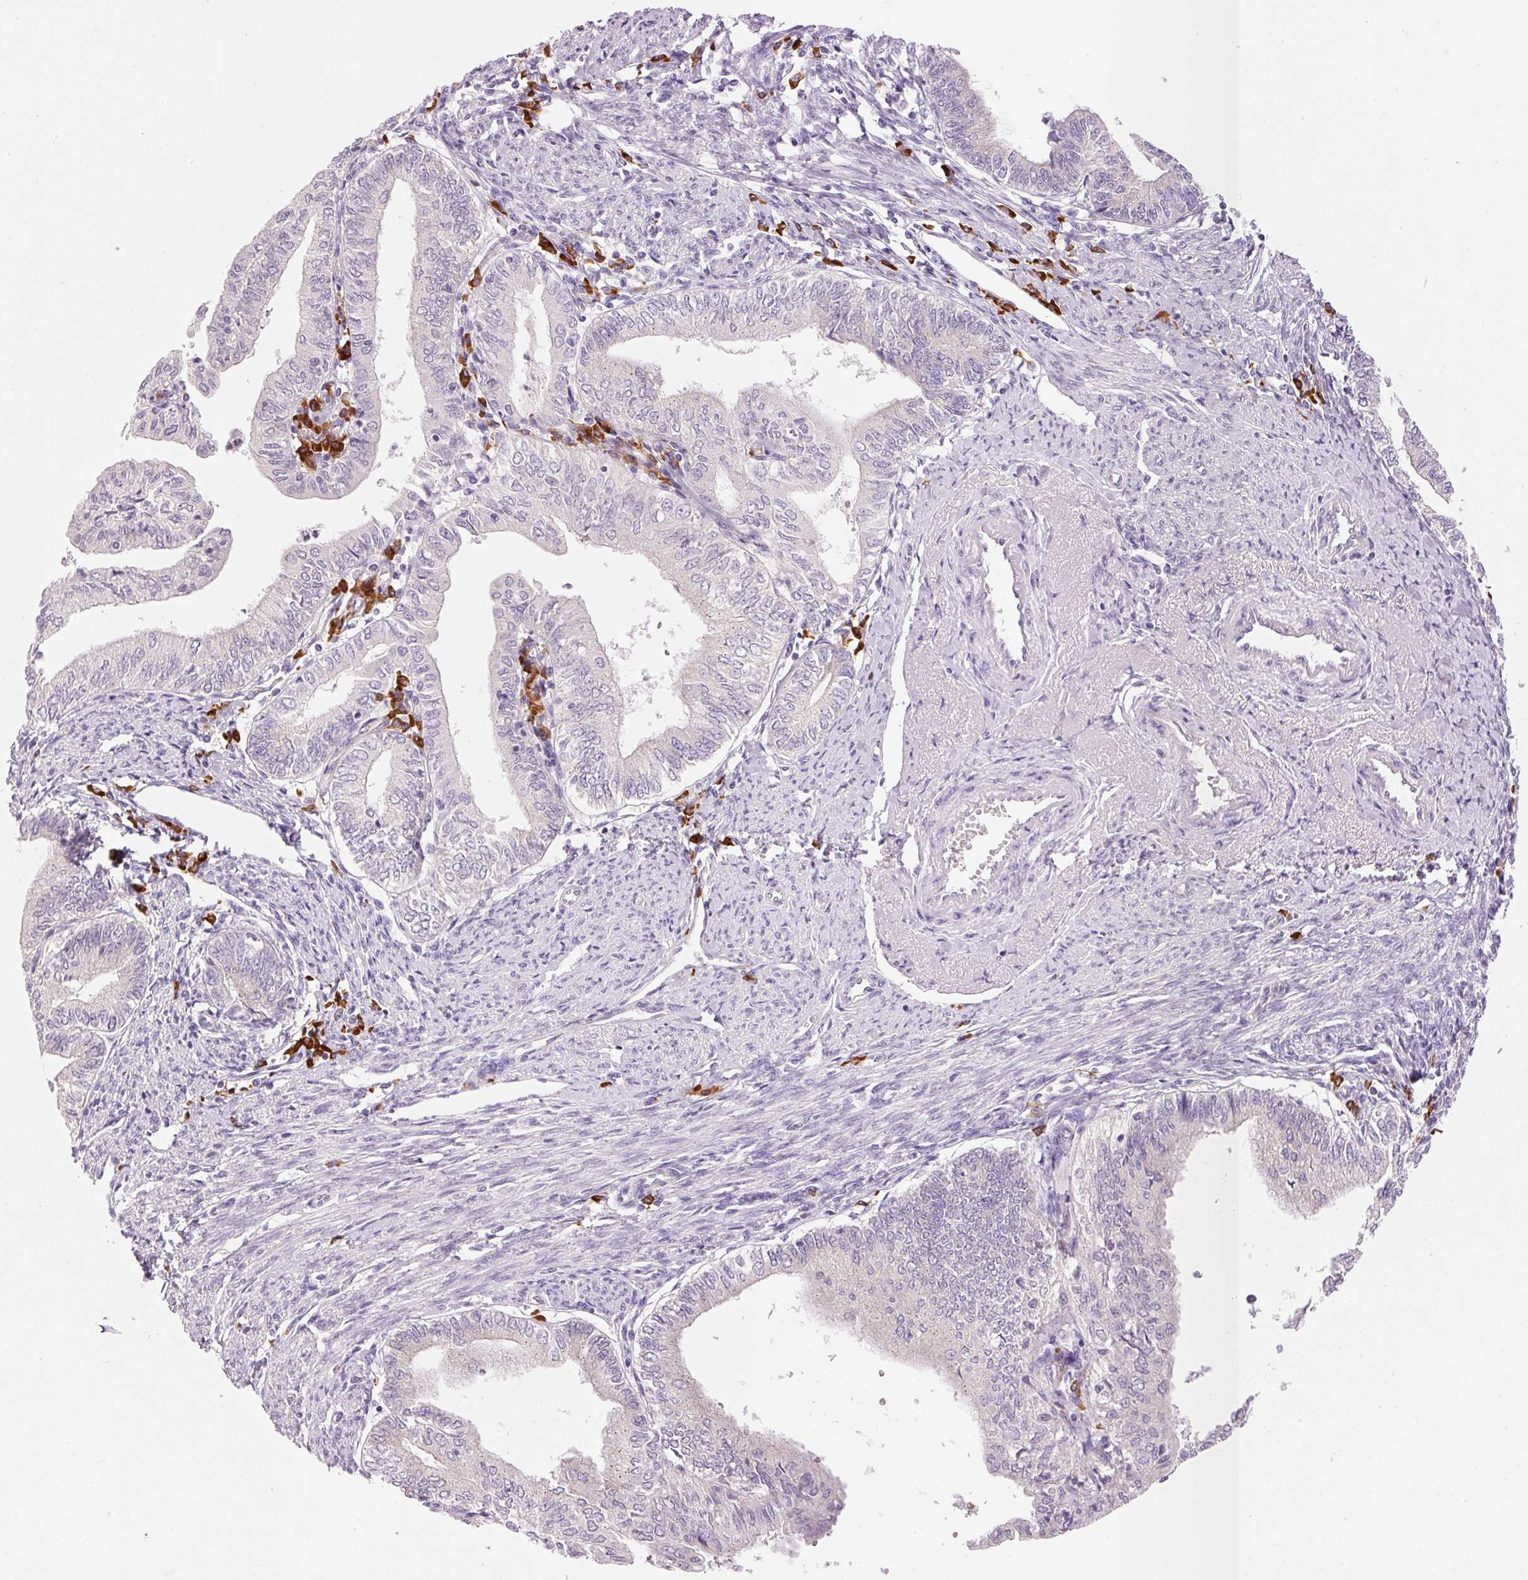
{"staining": {"intensity": "negative", "quantity": "none", "location": "none"}, "tissue": "endometrial cancer", "cell_type": "Tumor cells", "image_type": "cancer", "snomed": [{"axis": "morphology", "description": "Adenocarcinoma, NOS"}, {"axis": "topography", "description": "Endometrium"}], "caption": "Immunohistochemistry (IHC) of adenocarcinoma (endometrial) demonstrates no staining in tumor cells. The staining is performed using DAB (3,3'-diaminobenzidine) brown chromogen with nuclei counter-stained in using hematoxylin.", "gene": "PNPLA5", "patient": {"sex": "female", "age": 66}}